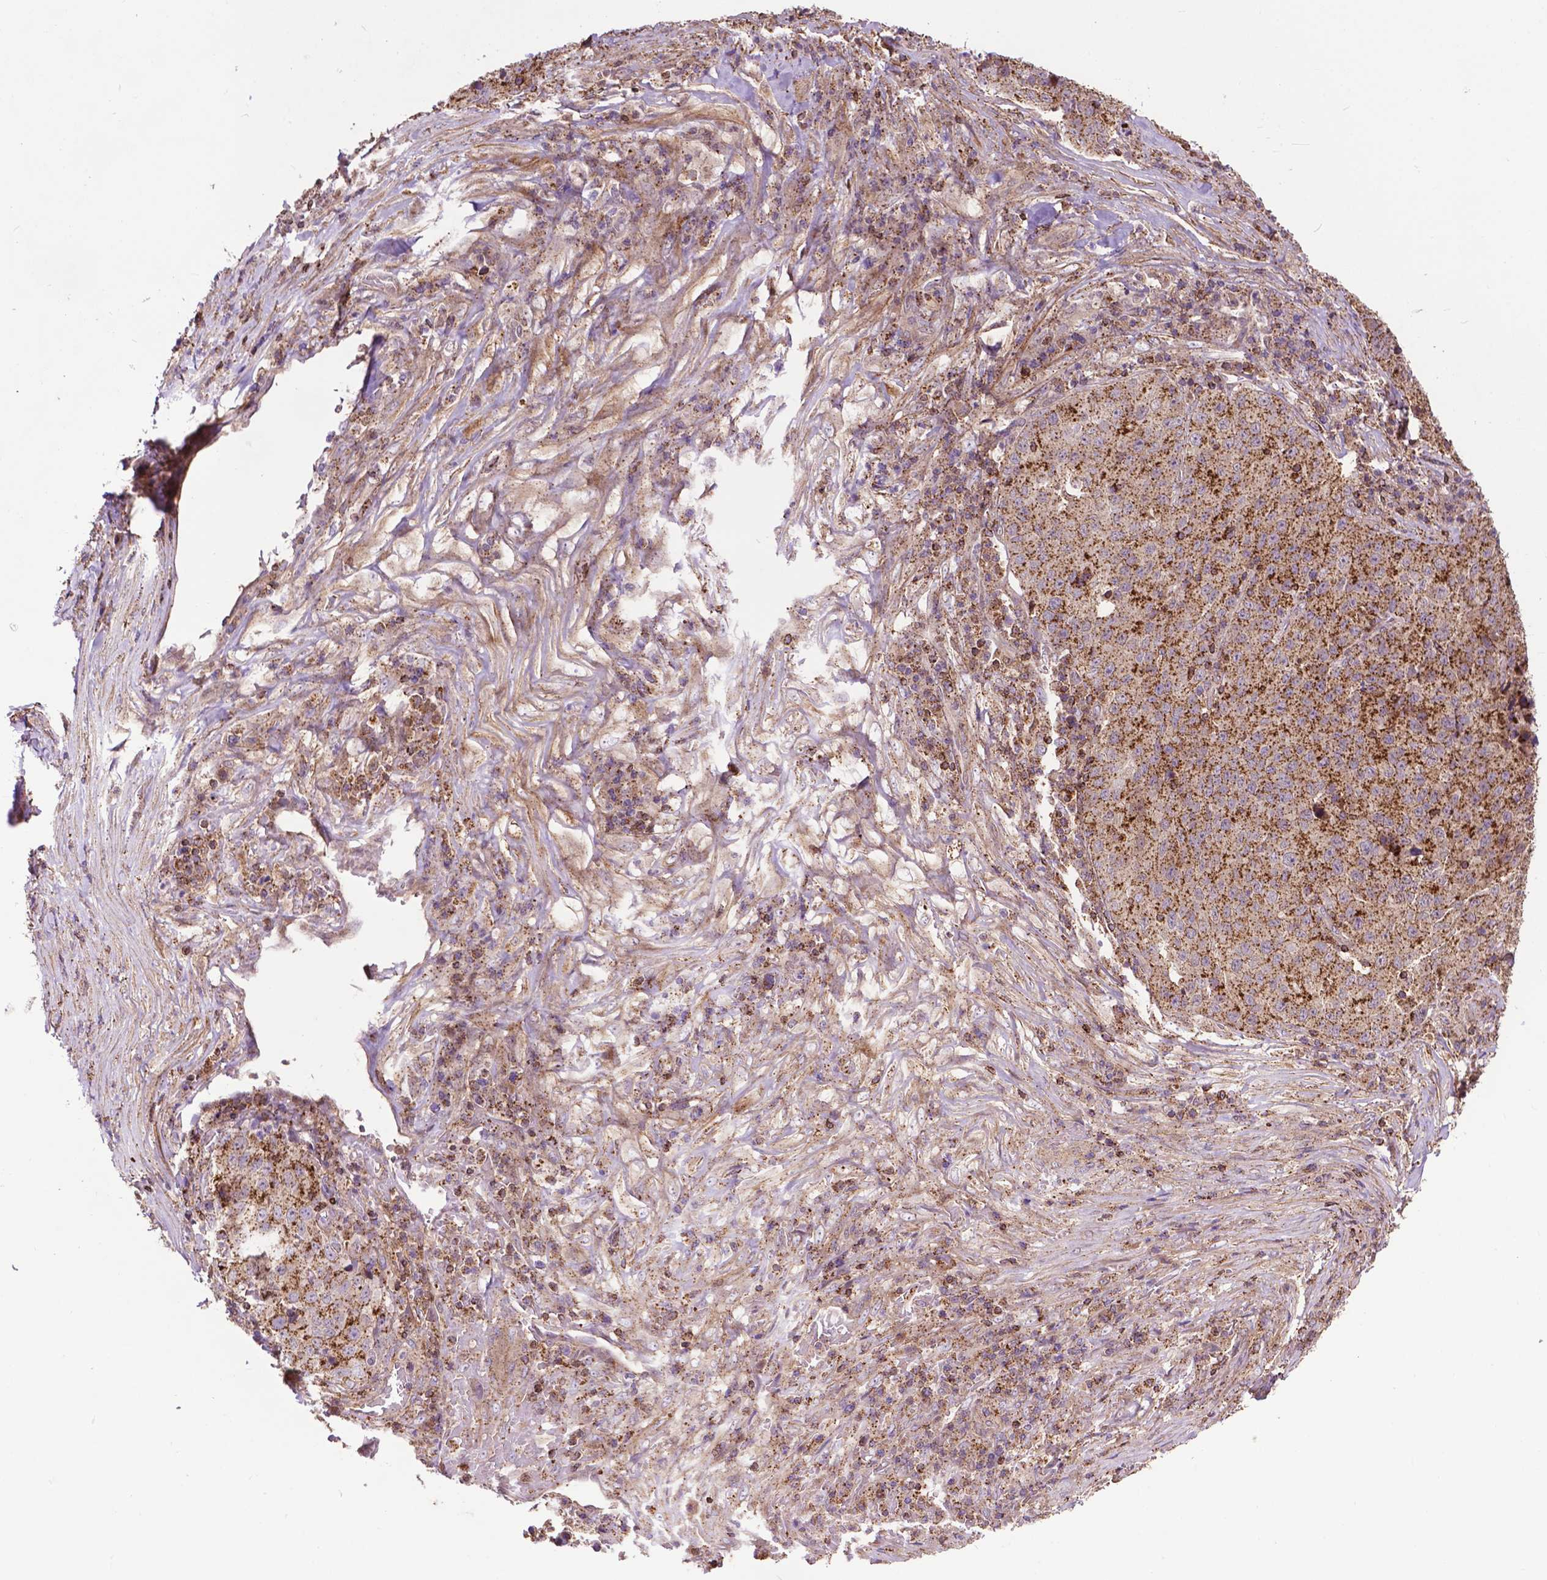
{"staining": {"intensity": "moderate", "quantity": ">75%", "location": "cytoplasmic/membranous"}, "tissue": "stomach cancer", "cell_type": "Tumor cells", "image_type": "cancer", "snomed": [{"axis": "morphology", "description": "Adenocarcinoma, NOS"}, {"axis": "topography", "description": "Stomach"}], "caption": "Protein staining shows moderate cytoplasmic/membranous positivity in approximately >75% of tumor cells in adenocarcinoma (stomach). (Stains: DAB (3,3'-diaminobenzidine) in brown, nuclei in blue, Microscopy: brightfield microscopy at high magnification).", "gene": "CHMP4A", "patient": {"sex": "male", "age": 71}}